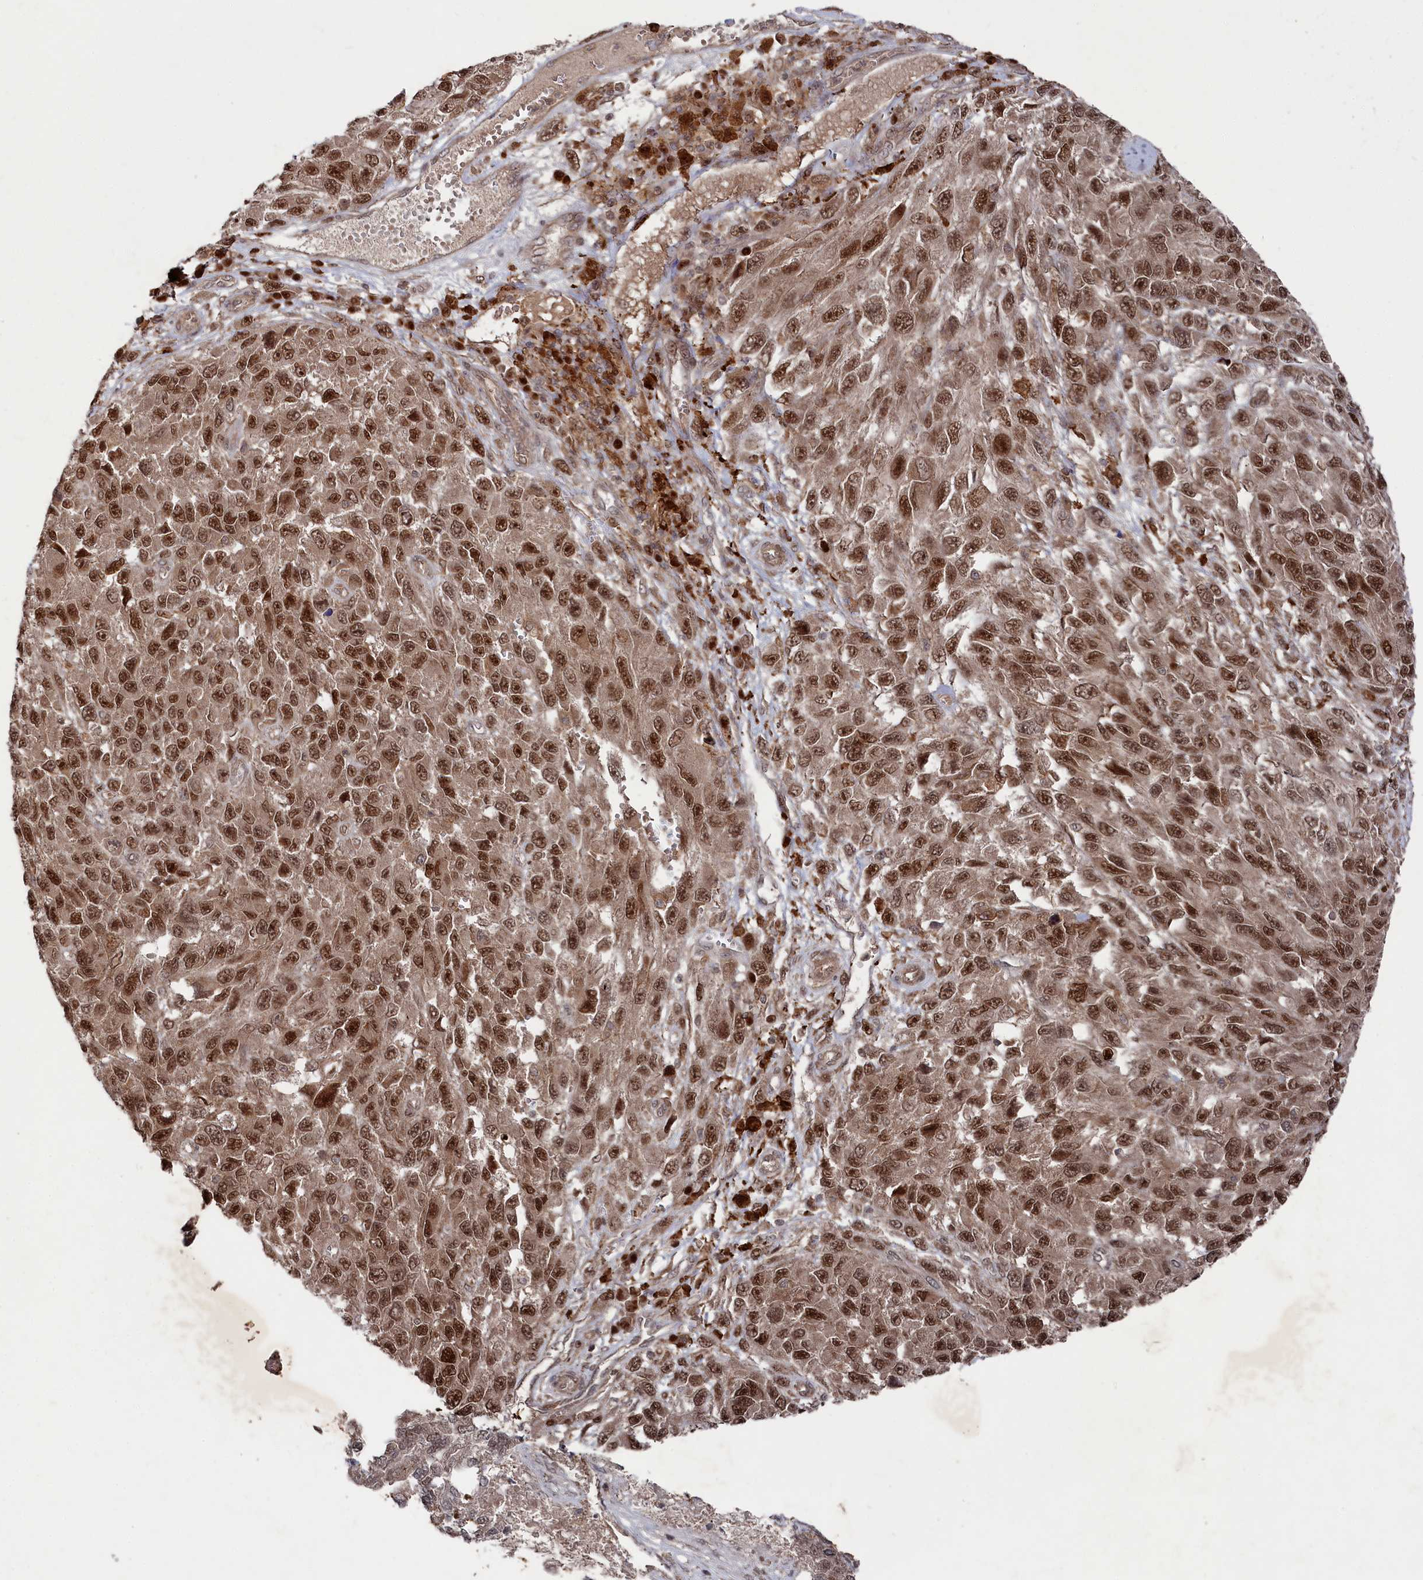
{"staining": {"intensity": "moderate", "quantity": ">75%", "location": "nuclear"}, "tissue": "melanoma", "cell_type": "Tumor cells", "image_type": "cancer", "snomed": [{"axis": "morphology", "description": "Normal tissue, NOS"}, {"axis": "morphology", "description": "Malignant melanoma, NOS"}, {"axis": "topography", "description": "Skin"}], "caption": "Malignant melanoma stained with a protein marker exhibits moderate staining in tumor cells.", "gene": "BORCS7", "patient": {"sex": "female", "age": 96}}